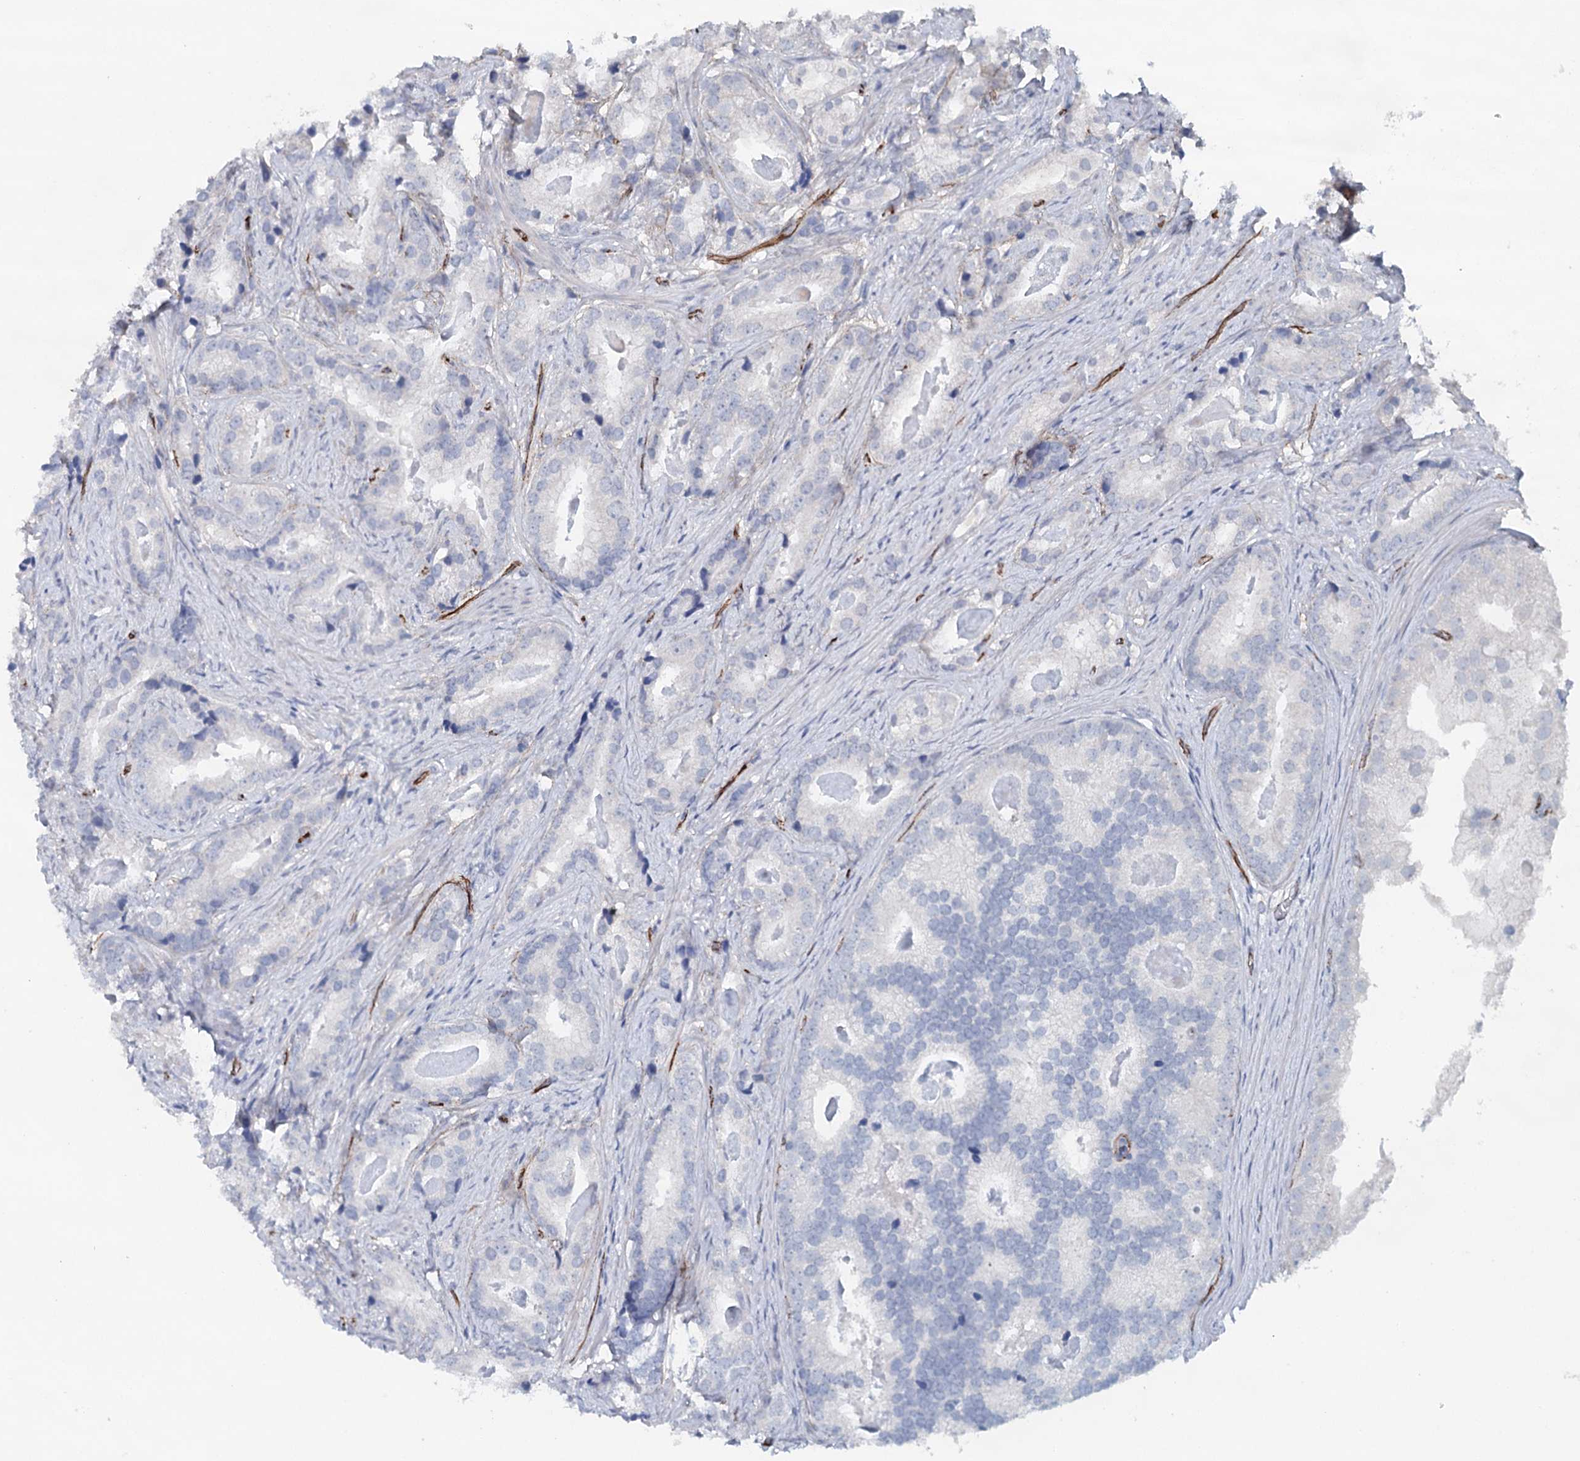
{"staining": {"intensity": "negative", "quantity": "none", "location": "none"}, "tissue": "prostate cancer", "cell_type": "Tumor cells", "image_type": "cancer", "snomed": [{"axis": "morphology", "description": "Adenocarcinoma, Low grade"}, {"axis": "topography", "description": "Prostate"}], "caption": "A high-resolution histopathology image shows immunohistochemistry staining of prostate cancer, which demonstrates no significant staining in tumor cells.", "gene": "SYNPO", "patient": {"sex": "male", "age": 71}}